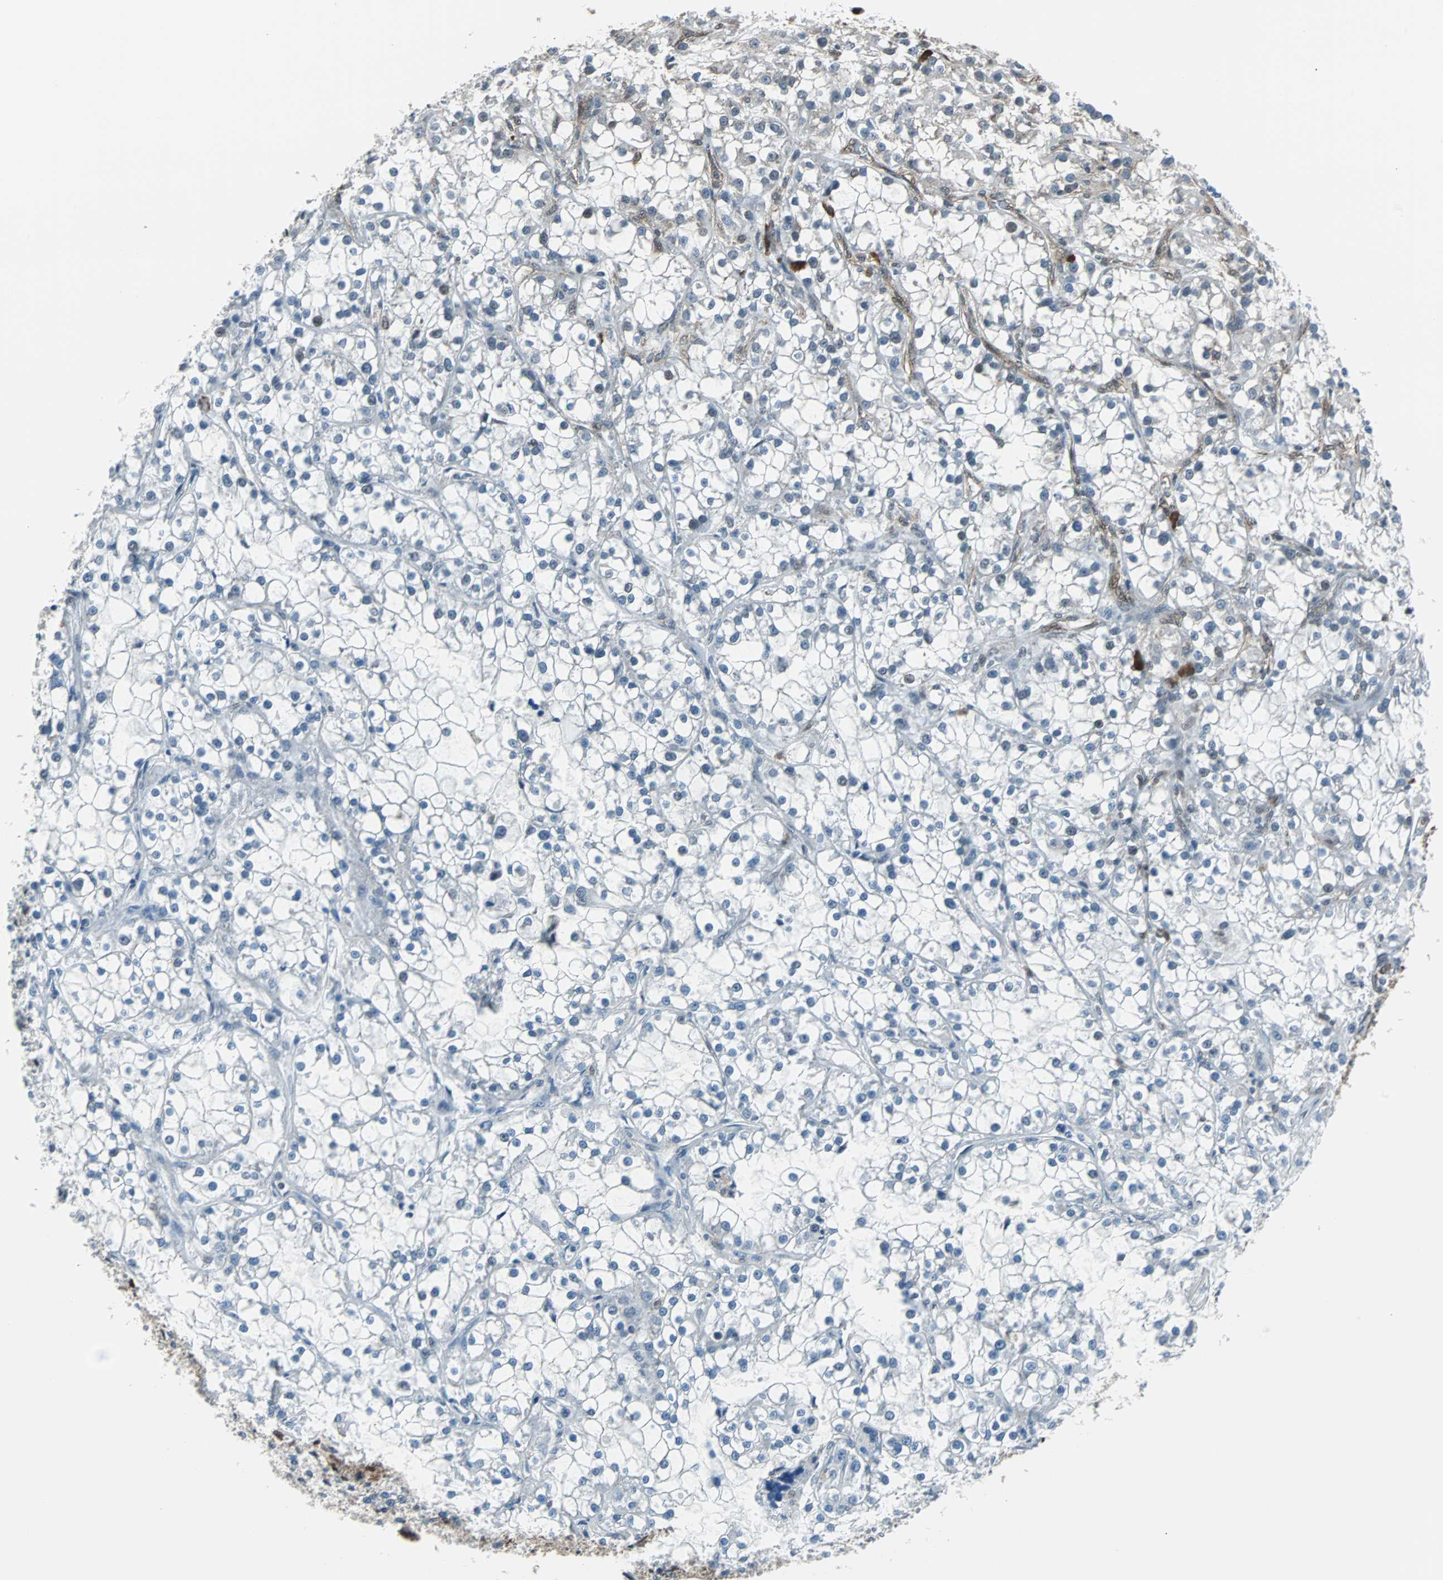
{"staining": {"intensity": "negative", "quantity": "none", "location": "none"}, "tissue": "renal cancer", "cell_type": "Tumor cells", "image_type": "cancer", "snomed": [{"axis": "morphology", "description": "Adenocarcinoma, NOS"}, {"axis": "topography", "description": "Kidney"}], "caption": "Tumor cells are negative for brown protein staining in renal cancer (adenocarcinoma).", "gene": "VCP", "patient": {"sex": "female", "age": 52}}